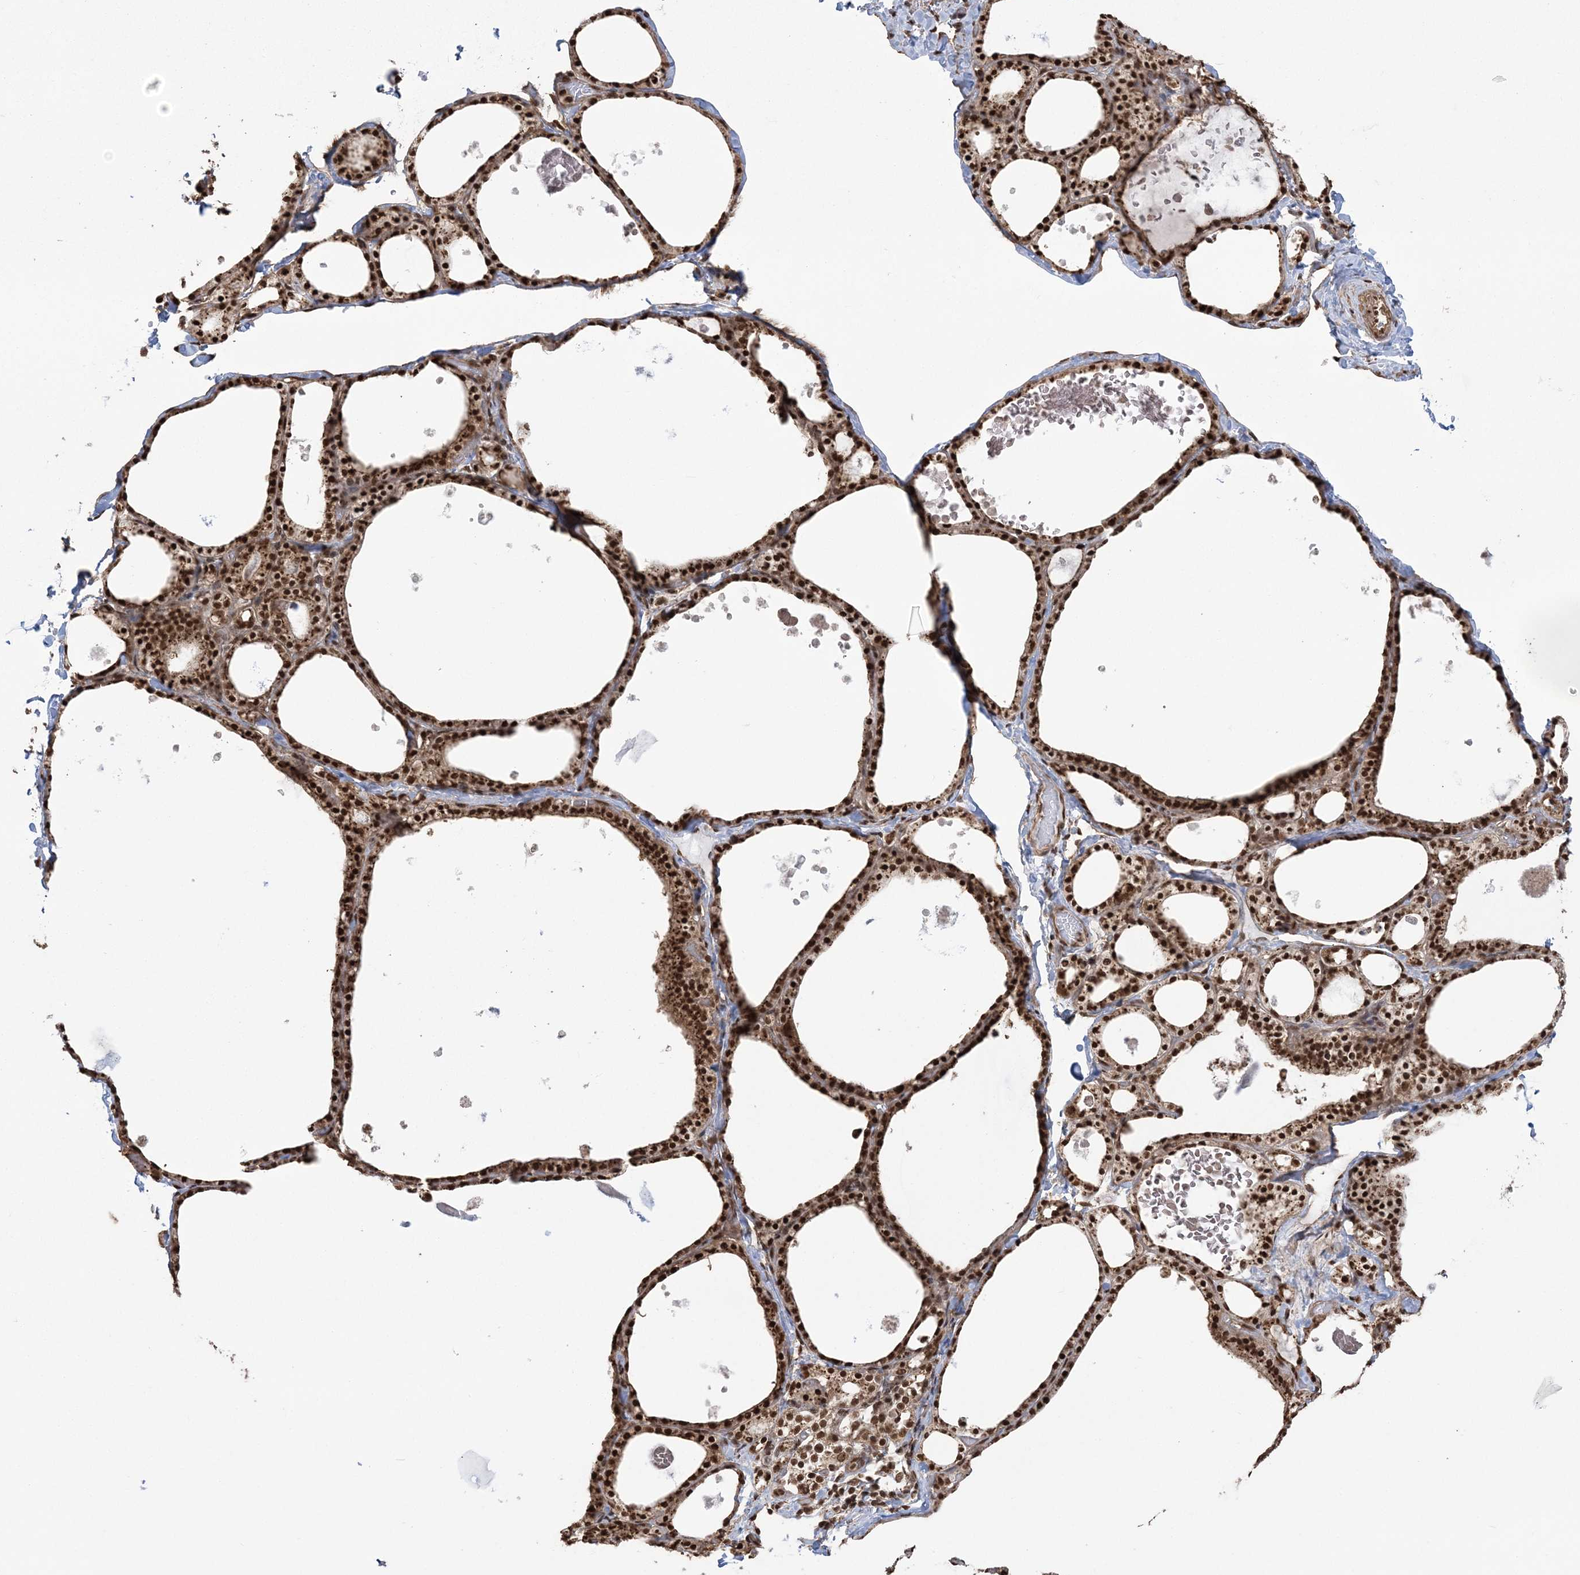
{"staining": {"intensity": "strong", "quantity": ">75%", "location": "cytoplasmic/membranous,nuclear"}, "tissue": "thyroid gland", "cell_type": "Glandular cells", "image_type": "normal", "snomed": [{"axis": "morphology", "description": "Normal tissue, NOS"}, {"axis": "topography", "description": "Thyroid gland"}], "caption": "Strong cytoplasmic/membranous,nuclear protein positivity is appreciated in approximately >75% of glandular cells in thyroid gland. The protein of interest is stained brown, and the nuclei are stained in blue (DAB (3,3'-diaminobenzidine) IHC with brightfield microscopy, high magnification).", "gene": "ZNF839", "patient": {"sex": "male", "age": 56}}